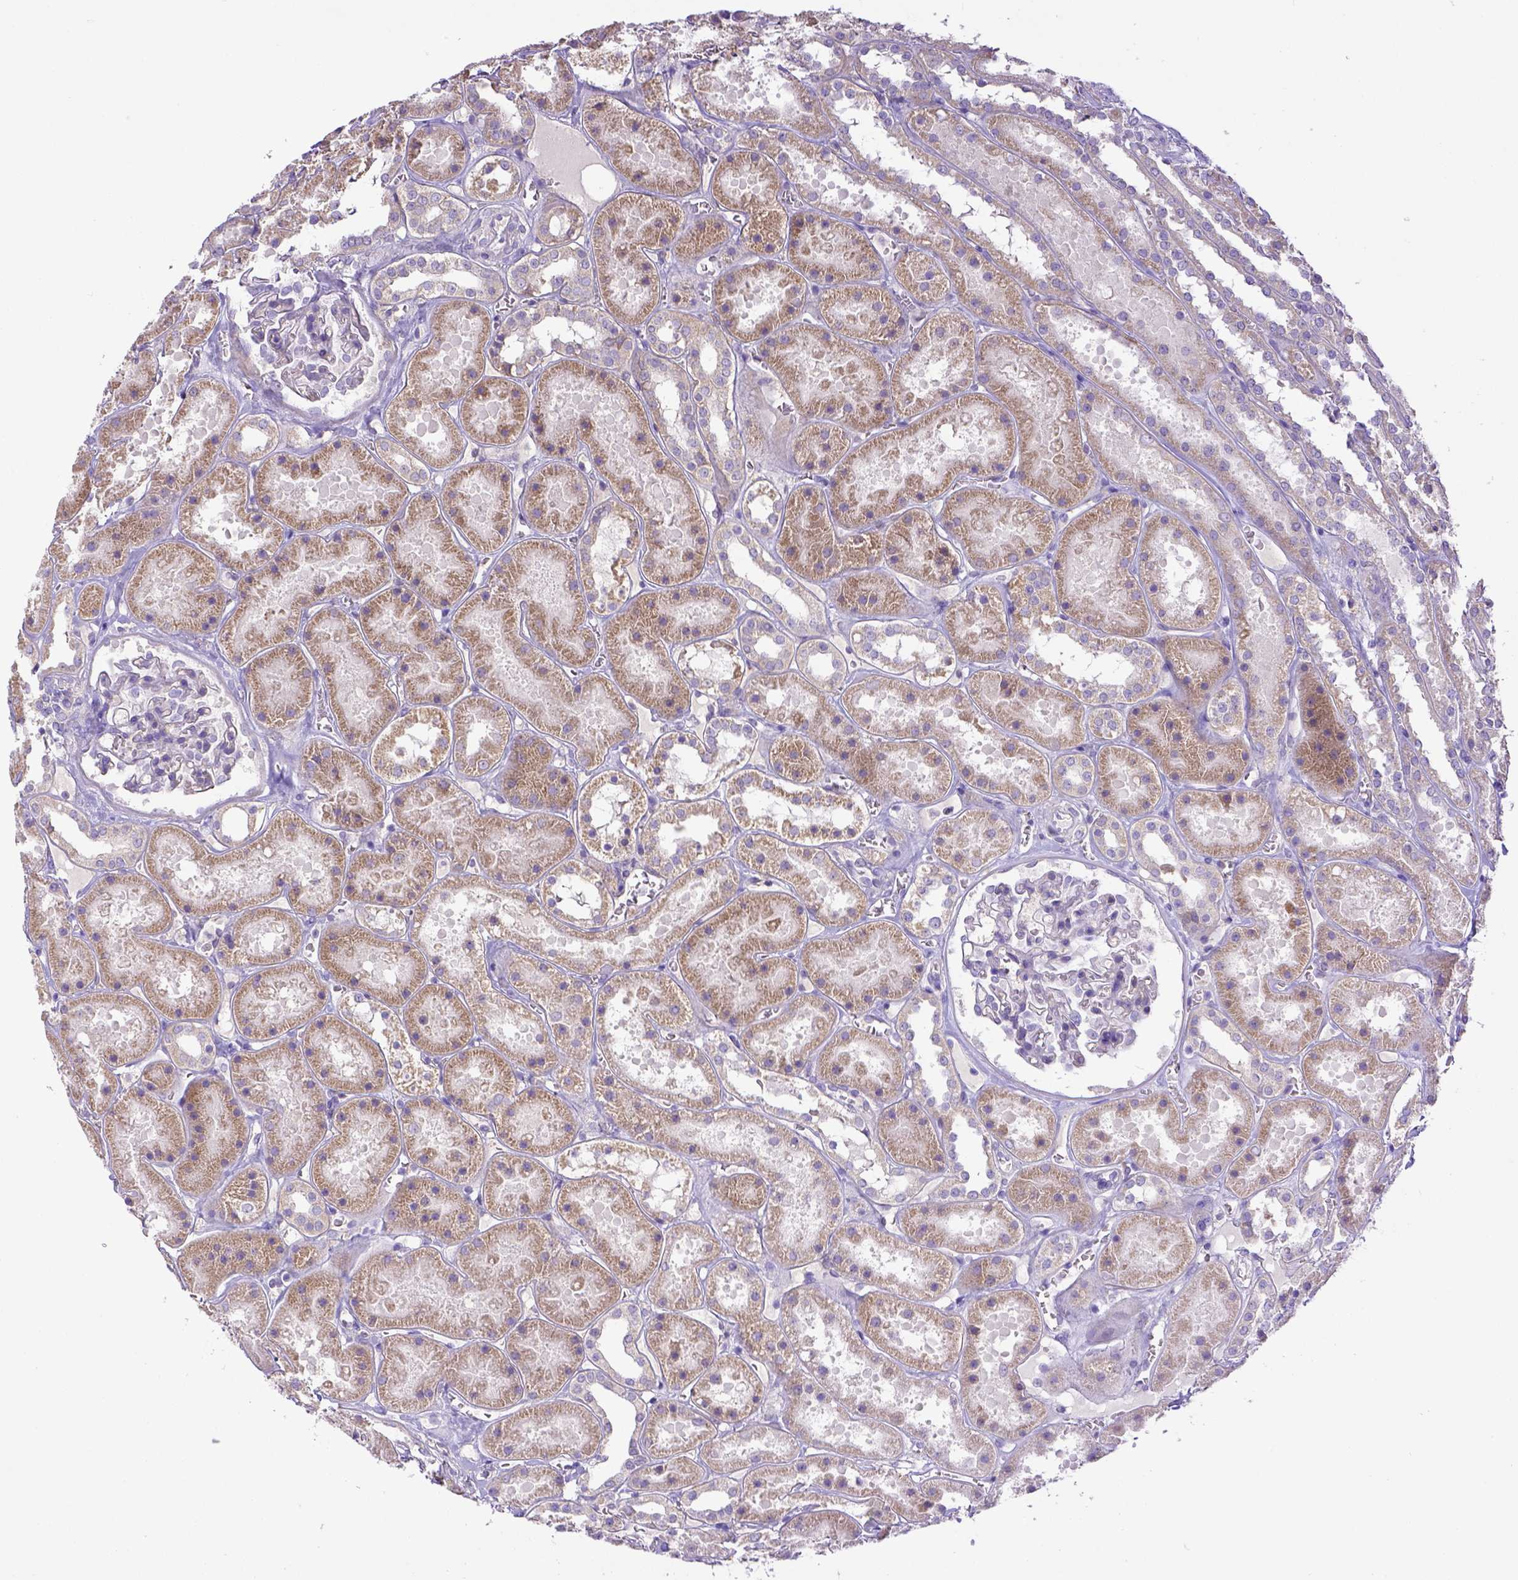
{"staining": {"intensity": "negative", "quantity": "none", "location": "none"}, "tissue": "kidney", "cell_type": "Cells in glomeruli", "image_type": "normal", "snomed": [{"axis": "morphology", "description": "Normal tissue, NOS"}, {"axis": "topography", "description": "Kidney"}], "caption": "High magnification brightfield microscopy of unremarkable kidney stained with DAB (brown) and counterstained with hematoxylin (blue): cells in glomeruli show no significant expression.", "gene": "CD40", "patient": {"sex": "female", "age": 41}}